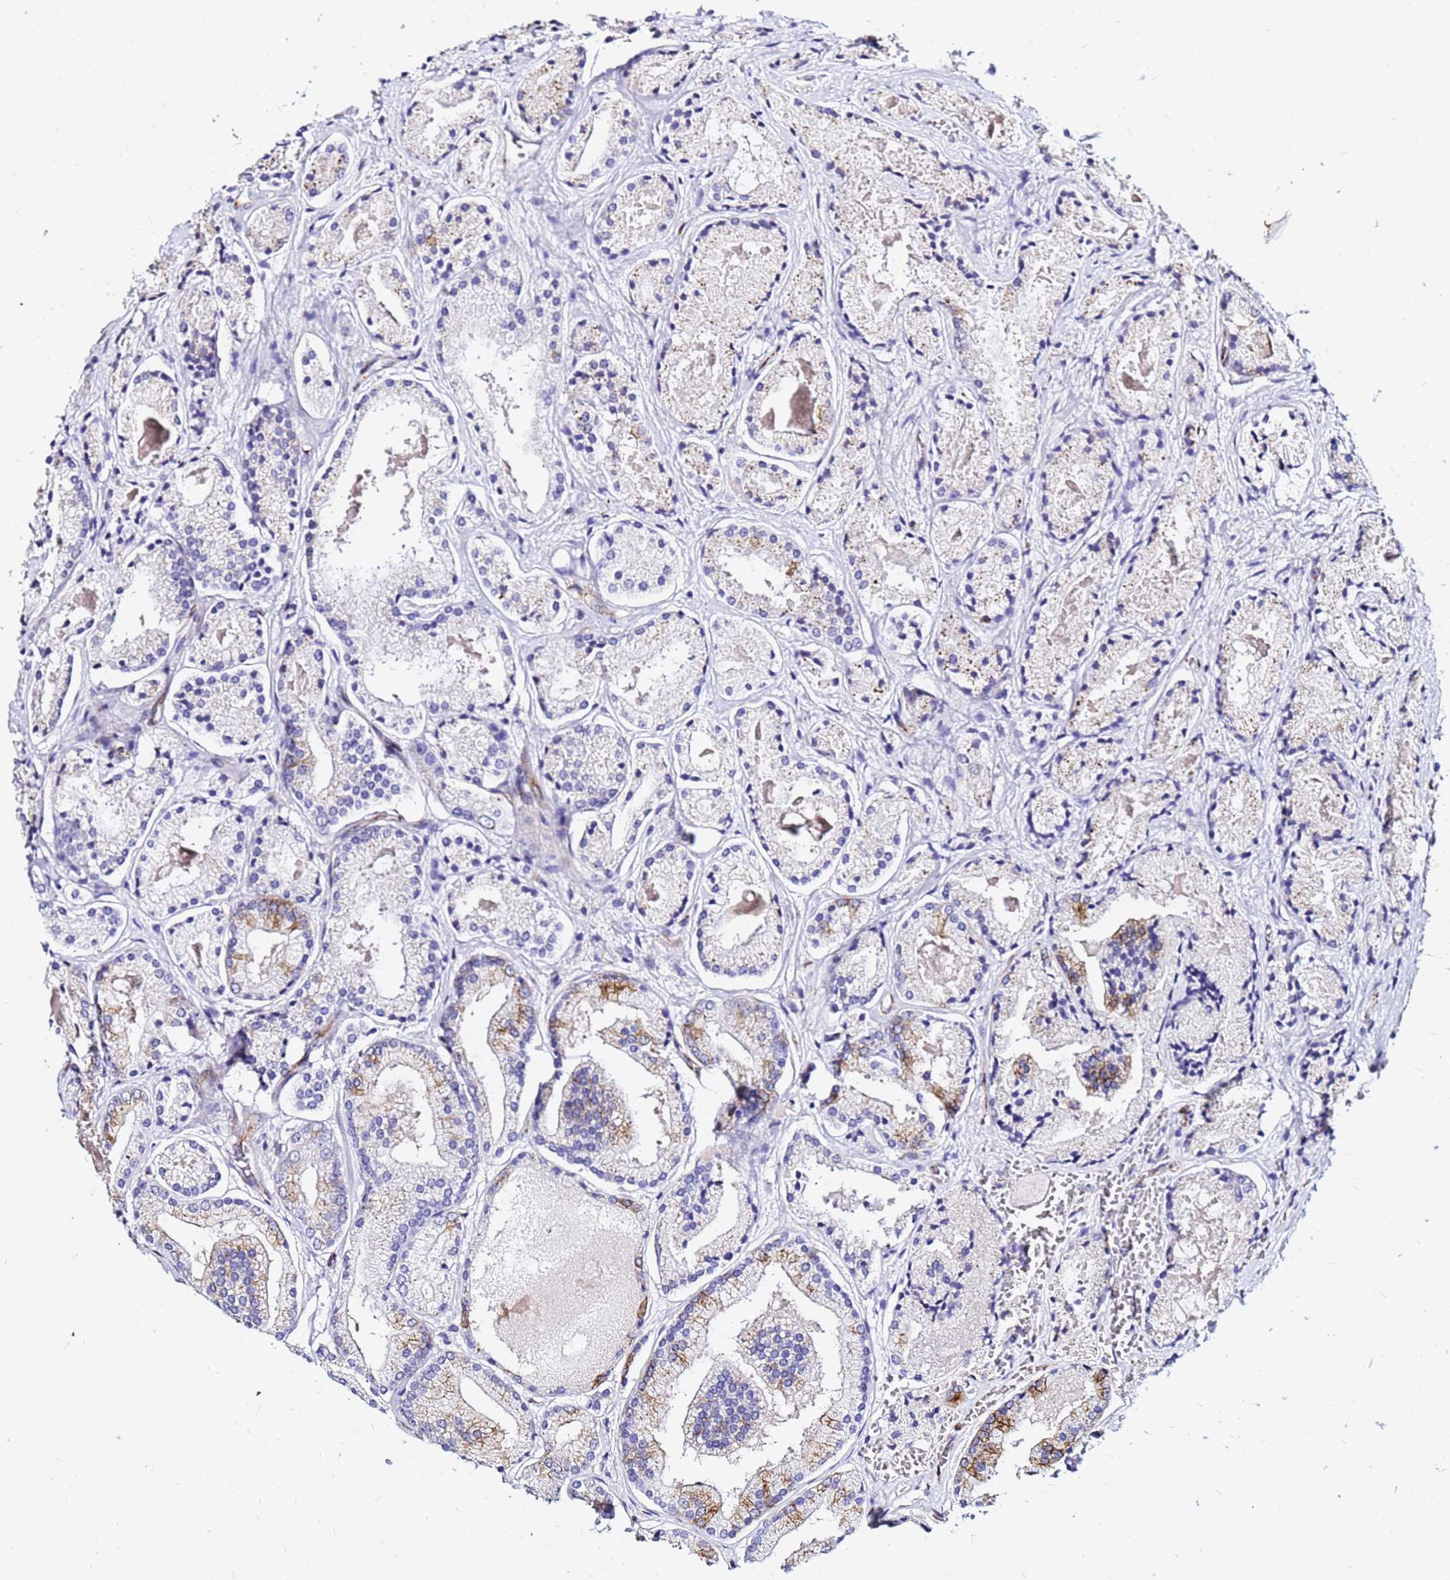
{"staining": {"intensity": "moderate", "quantity": "<25%", "location": "cytoplasmic/membranous"}, "tissue": "prostate cancer", "cell_type": "Tumor cells", "image_type": "cancer", "snomed": [{"axis": "morphology", "description": "Adenocarcinoma, High grade"}, {"axis": "topography", "description": "Prostate"}], "caption": "Protein expression by IHC demonstrates moderate cytoplasmic/membranous expression in about <25% of tumor cells in adenocarcinoma (high-grade) (prostate). The staining was performed using DAB to visualize the protein expression in brown, while the nuclei were stained in blue with hematoxylin (Magnification: 20x).", "gene": "TUBA8", "patient": {"sex": "male", "age": 67}}